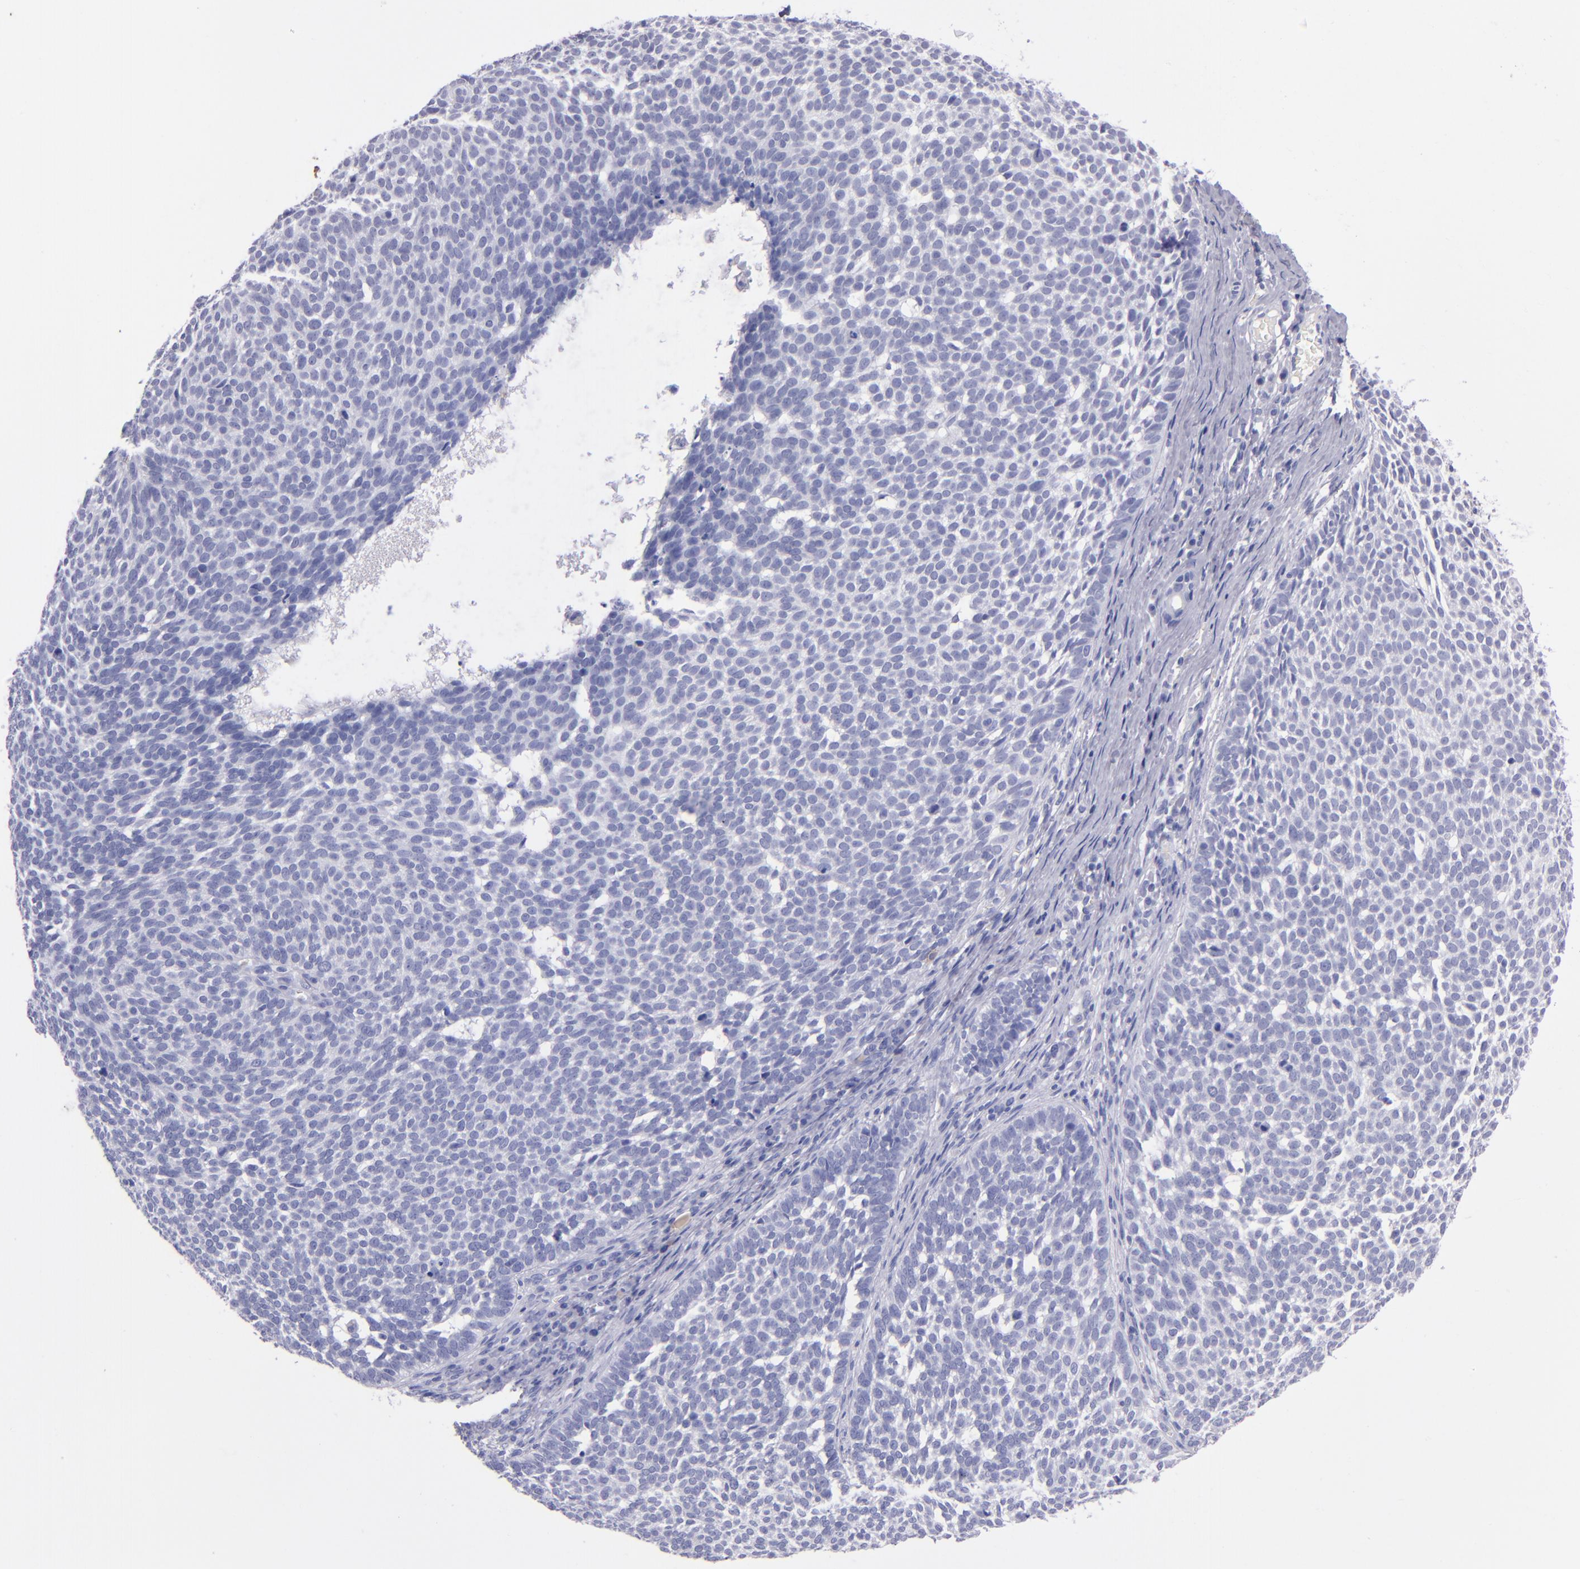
{"staining": {"intensity": "negative", "quantity": "none", "location": "none"}, "tissue": "skin cancer", "cell_type": "Tumor cells", "image_type": "cancer", "snomed": [{"axis": "morphology", "description": "Basal cell carcinoma"}, {"axis": "topography", "description": "Skin"}], "caption": "Immunohistochemical staining of human skin cancer displays no significant positivity in tumor cells.", "gene": "CD37", "patient": {"sex": "male", "age": 63}}